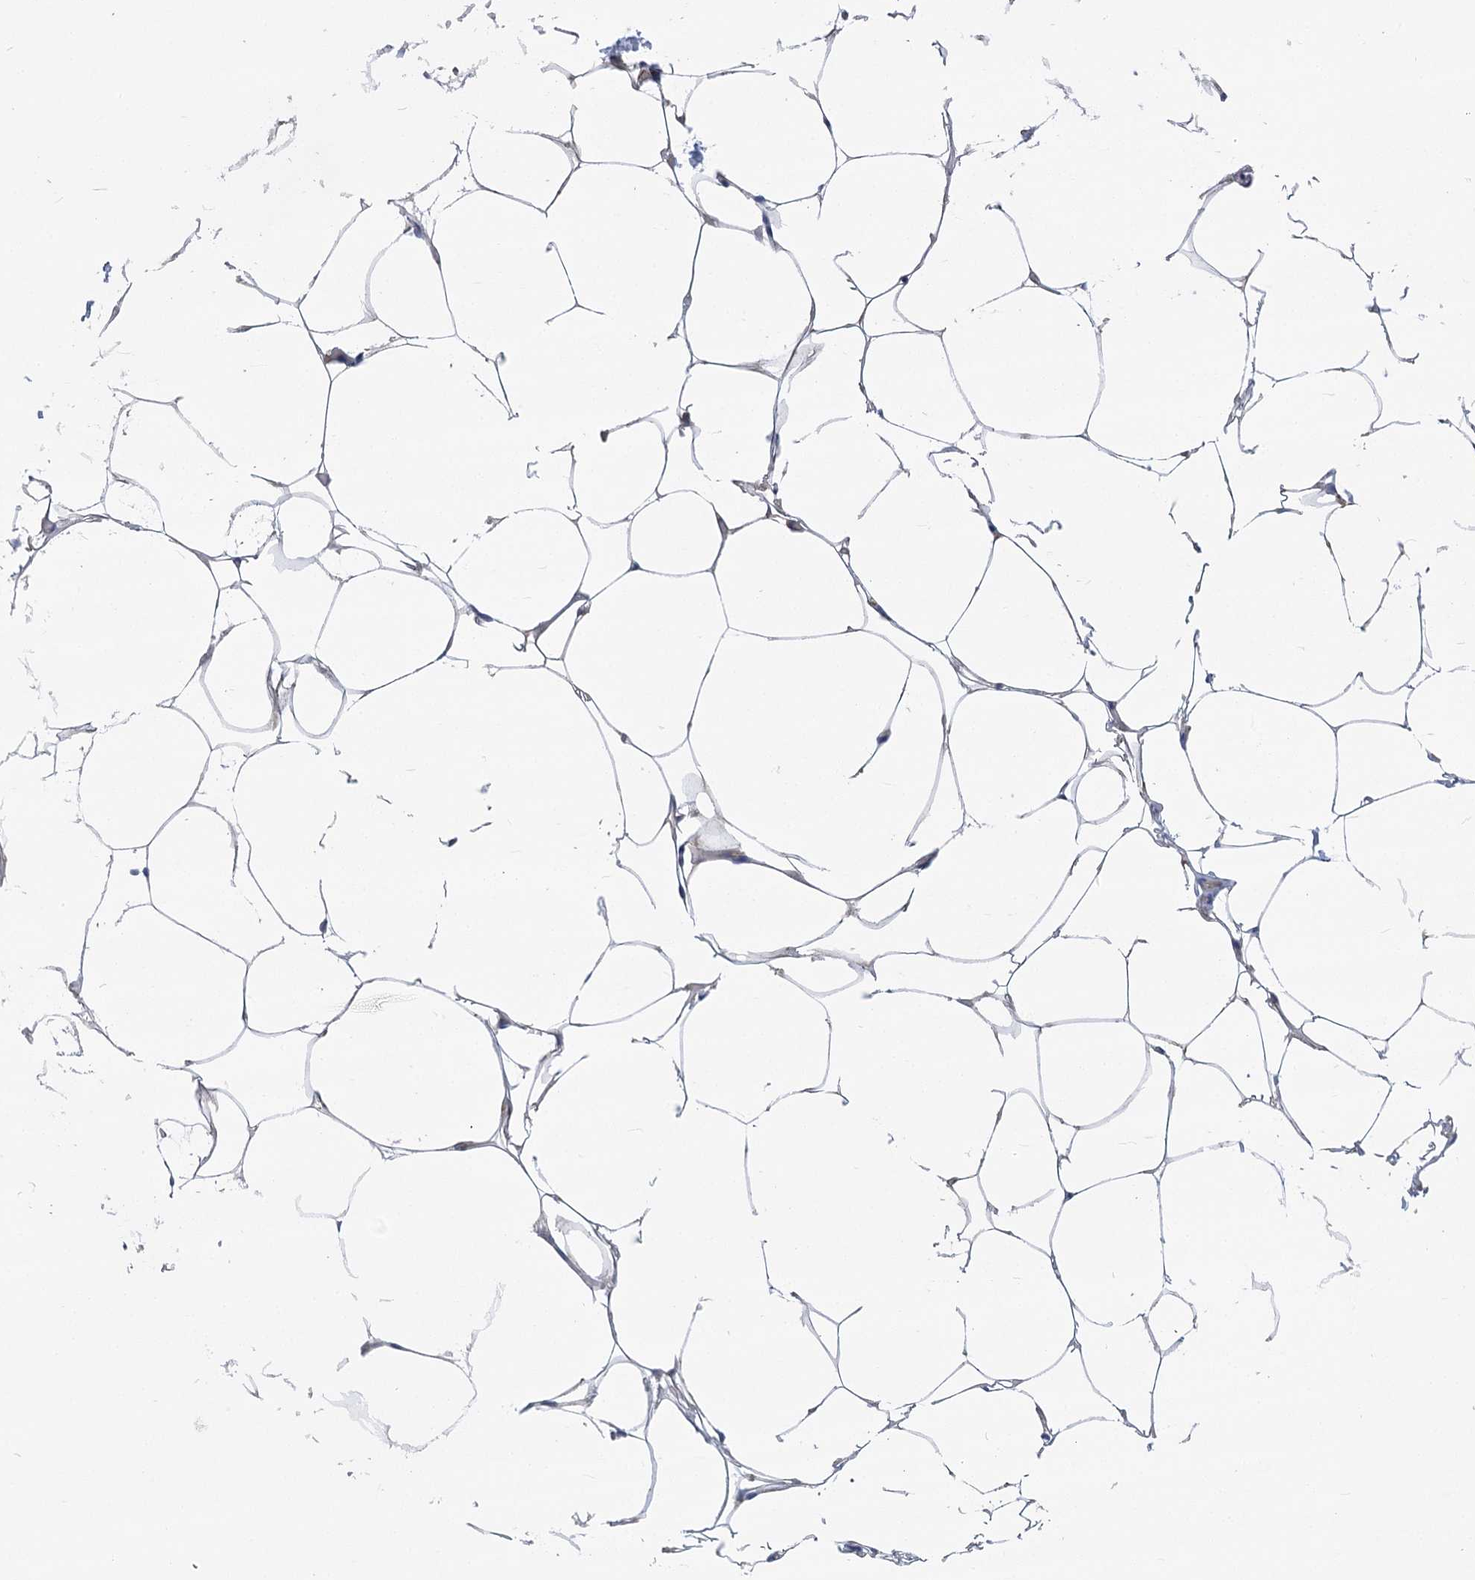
{"staining": {"intensity": "negative", "quantity": "none", "location": "none"}, "tissue": "adipose tissue", "cell_type": "Adipocytes", "image_type": "normal", "snomed": [{"axis": "morphology", "description": "Normal tissue, NOS"}, {"axis": "morphology", "description": "Fibrosis, NOS"}, {"axis": "topography", "description": "Breast"}, {"axis": "topography", "description": "Adipose tissue"}], "caption": "This is an IHC micrograph of benign adipose tissue. There is no staining in adipocytes.", "gene": "YTHDC2", "patient": {"sex": "female", "age": 39}}